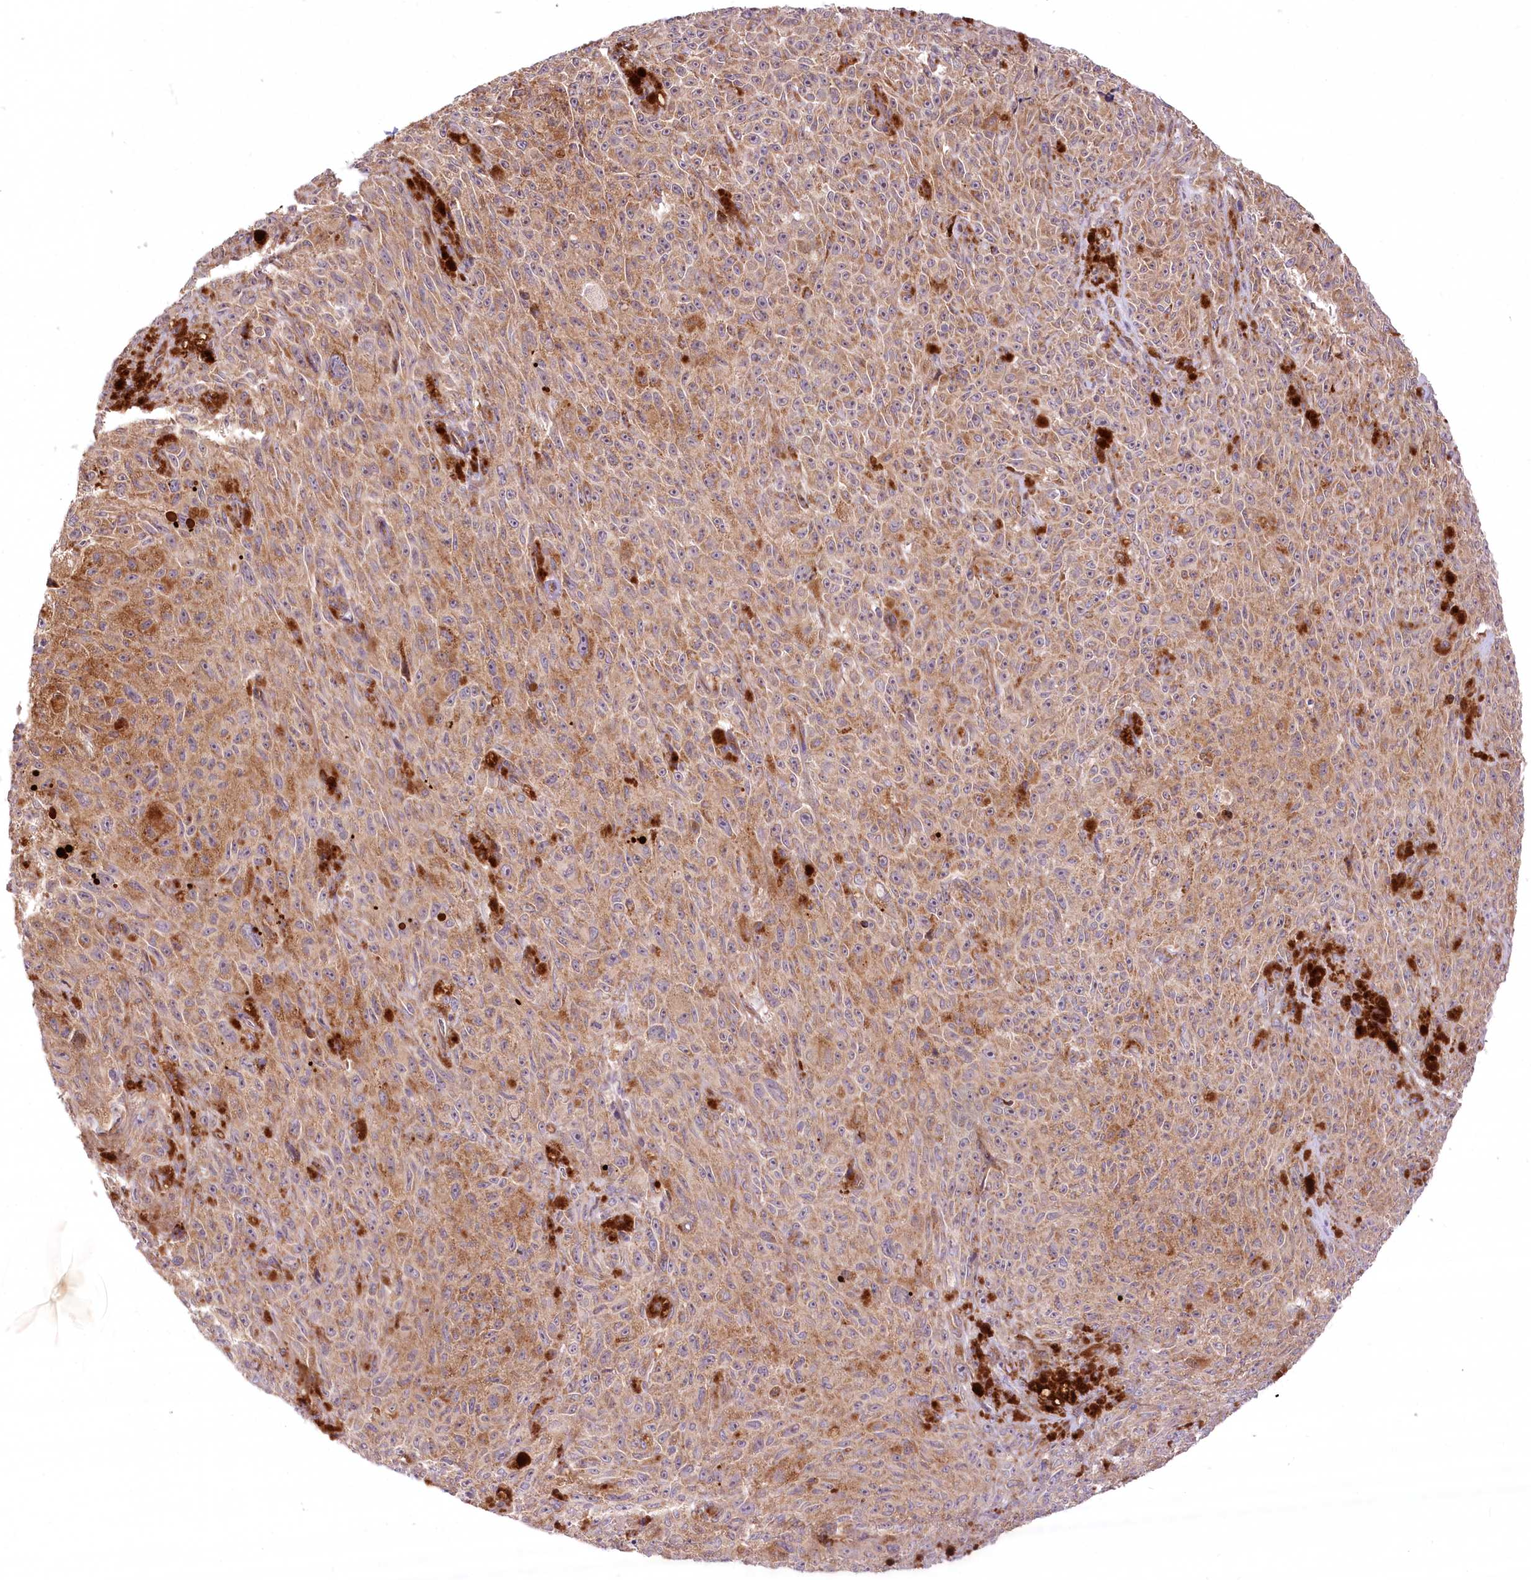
{"staining": {"intensity": "moderate", "quantity": ">75%", "location": "cytoplasmic/membranous"}, "tissue": "melanoma", "cell_type": "Tumor cells", "image_type": "cancer", "snomed": [{"axis": "morphology", "description": "Malignant melanoma, NOS"}, {"axis": "topography", "description": "Skin"}], "caption": "This is an image of immunohistochemistry staining of melanoma, which shows moderate positivity in the cytoplasmic/membranous of tumor cells.", "gene": "PSTK", "patient": {"sex": "female", "age": 82}}